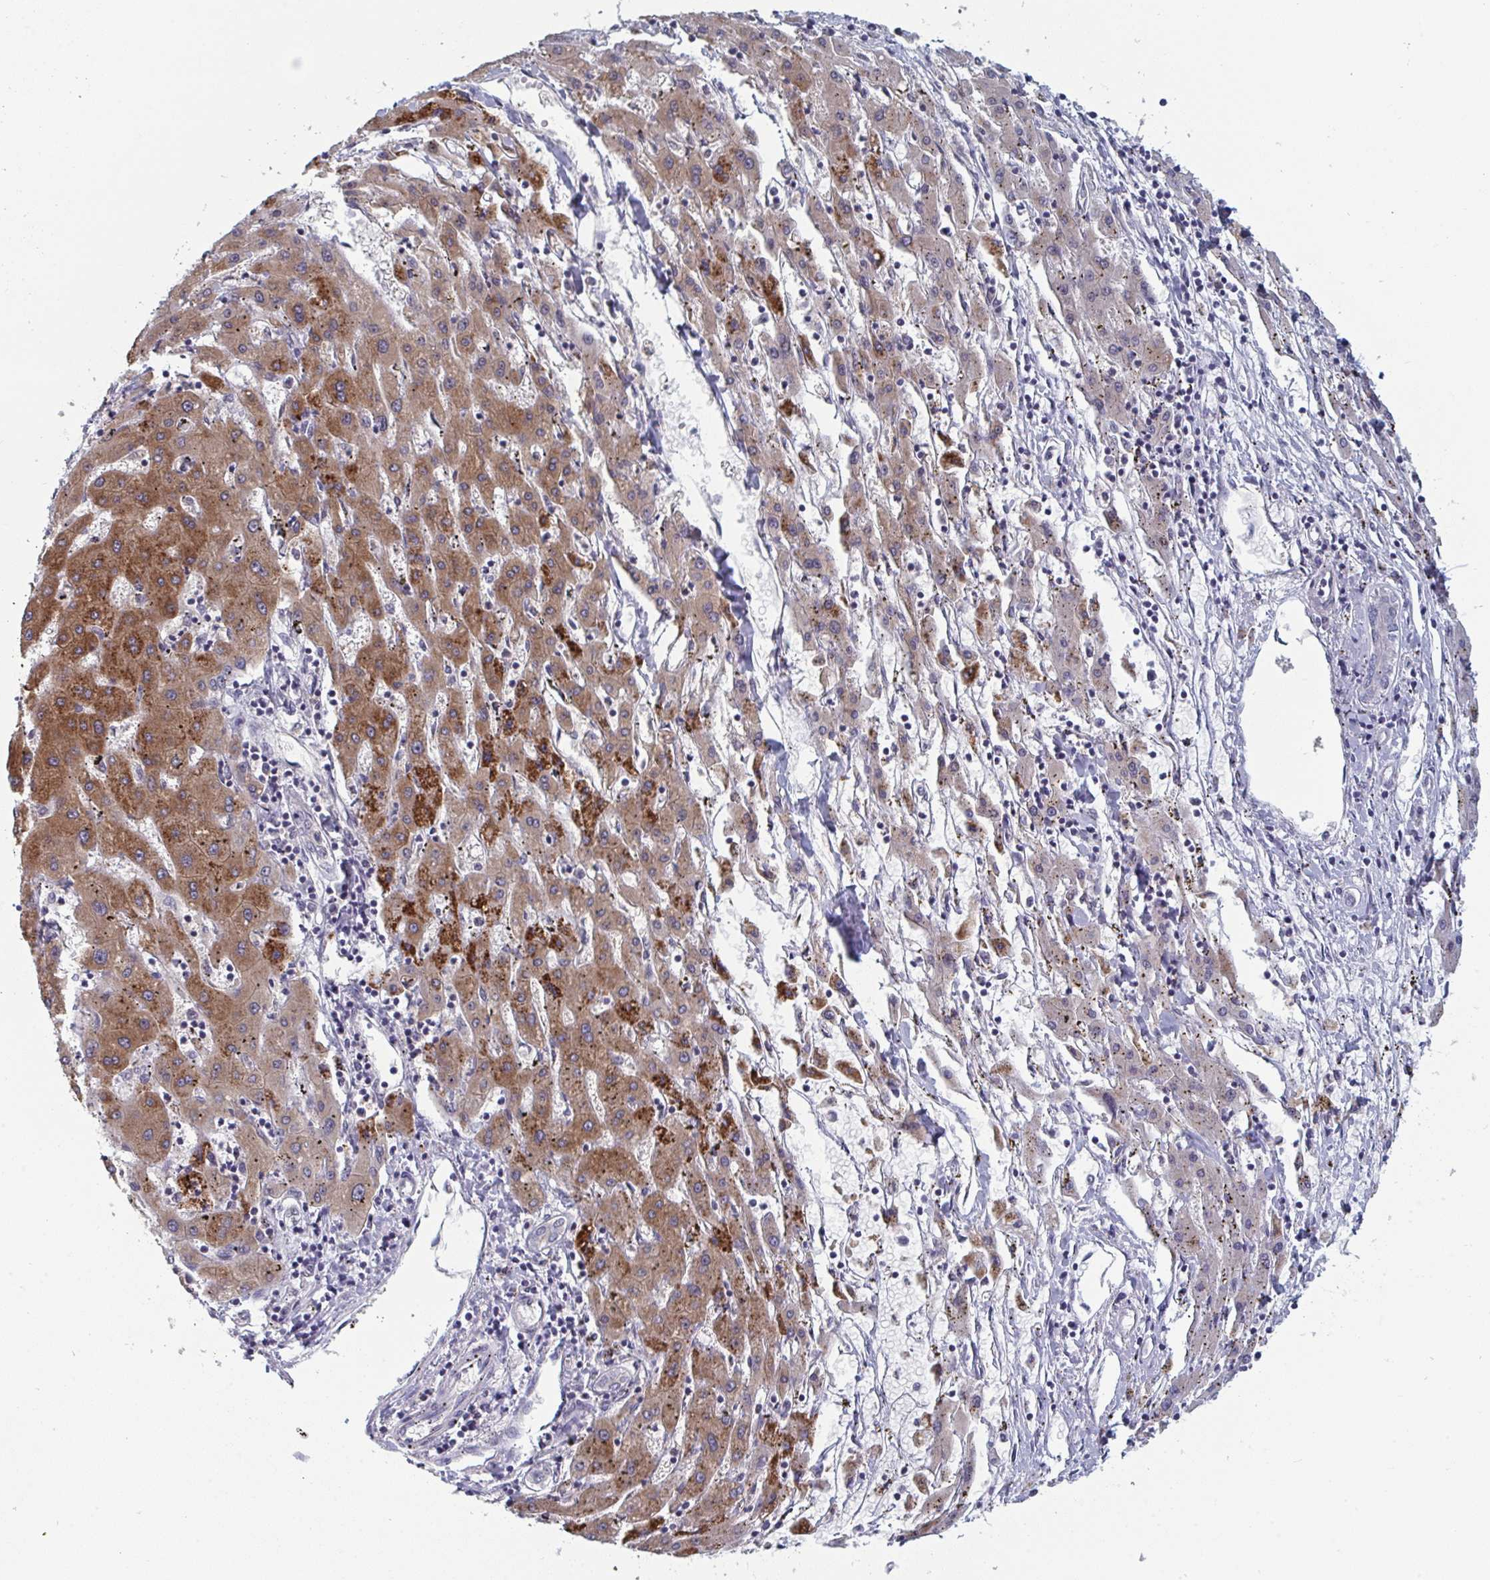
{"staining": {"intensity": "moderate", "quantity": "25%-75%", "location": "cytoplasmic/membranous"}, "tissue": "liver cancer", "cell_type": "Tumor cells", "image_type": "cancer", "snomed": [{"axis": "morphology", "description": "Carcinoma, Hepatocellular, NOS"}, {"axis": "topography", "description": "Liver"}], "caption": "About 25%-75% of tumor cells in liver cancer (hepatocellular carcinoma) demonstrate moderate cytoplasmic/membranous protein expression as visualized by brown immunohistochemical staining.", "gene": "LIX1", "patient": {"sex": "male", "age": 72}}